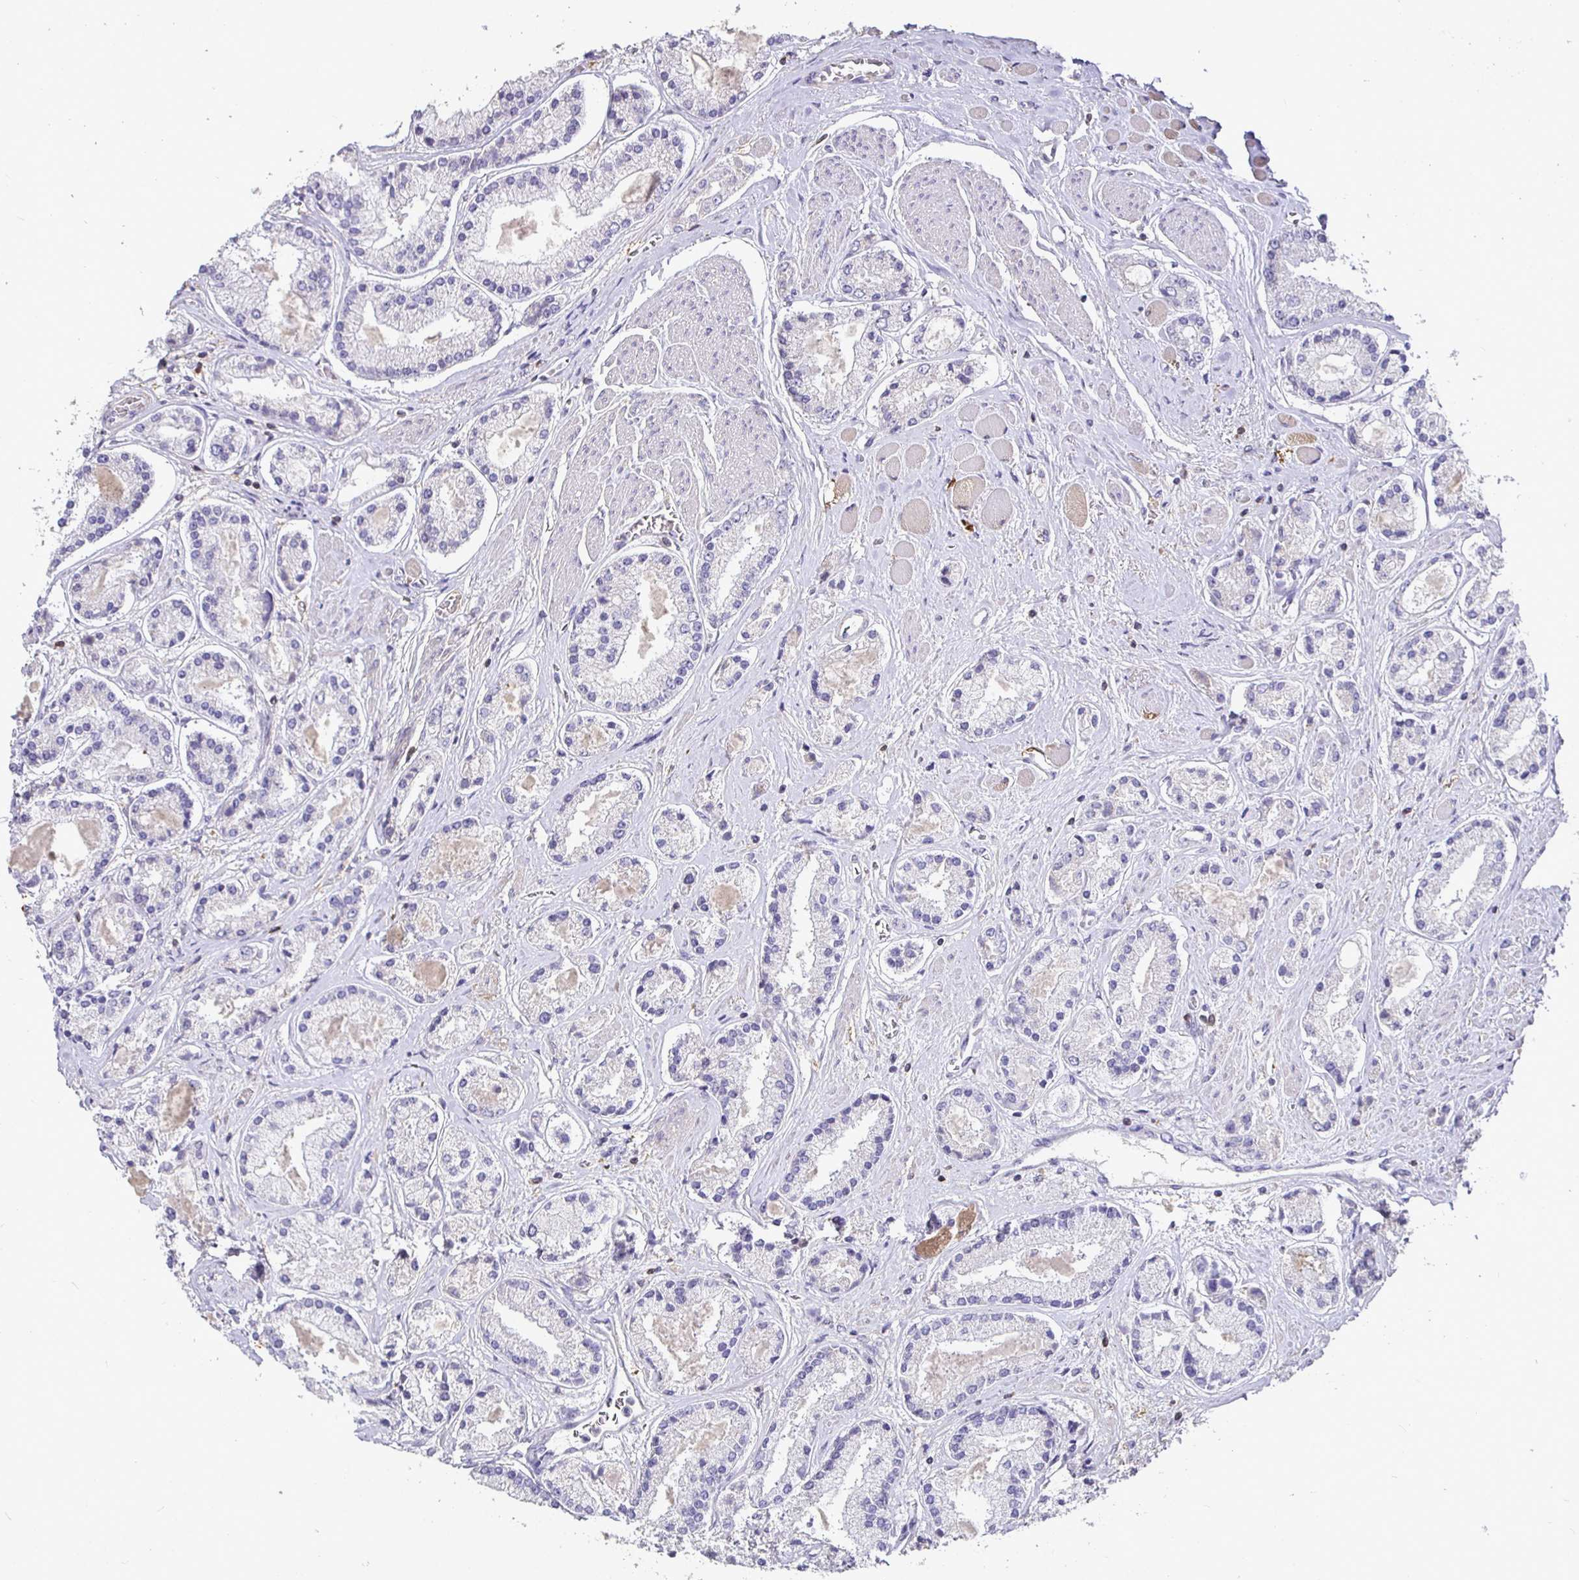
{"staining": {"intensity": "negative", "quantity": "none", "location": "none"}, "tissue": "prostate cancer", "cell_type": "Tumor cells", "image_type": "cancer", "snomed": [{"axis": "morphology", "description": "Adenocarcinoma, High grade"}, {"axis": "topography", "description": "Prostate"}], "caption": "A photomicrograph of prostate high-grade adenocarcinoma stained for a protein demonstrates no brown staining in tumor cells.", "gene": "SHISA4", "patient": {"sex": "male", "age": 67}}